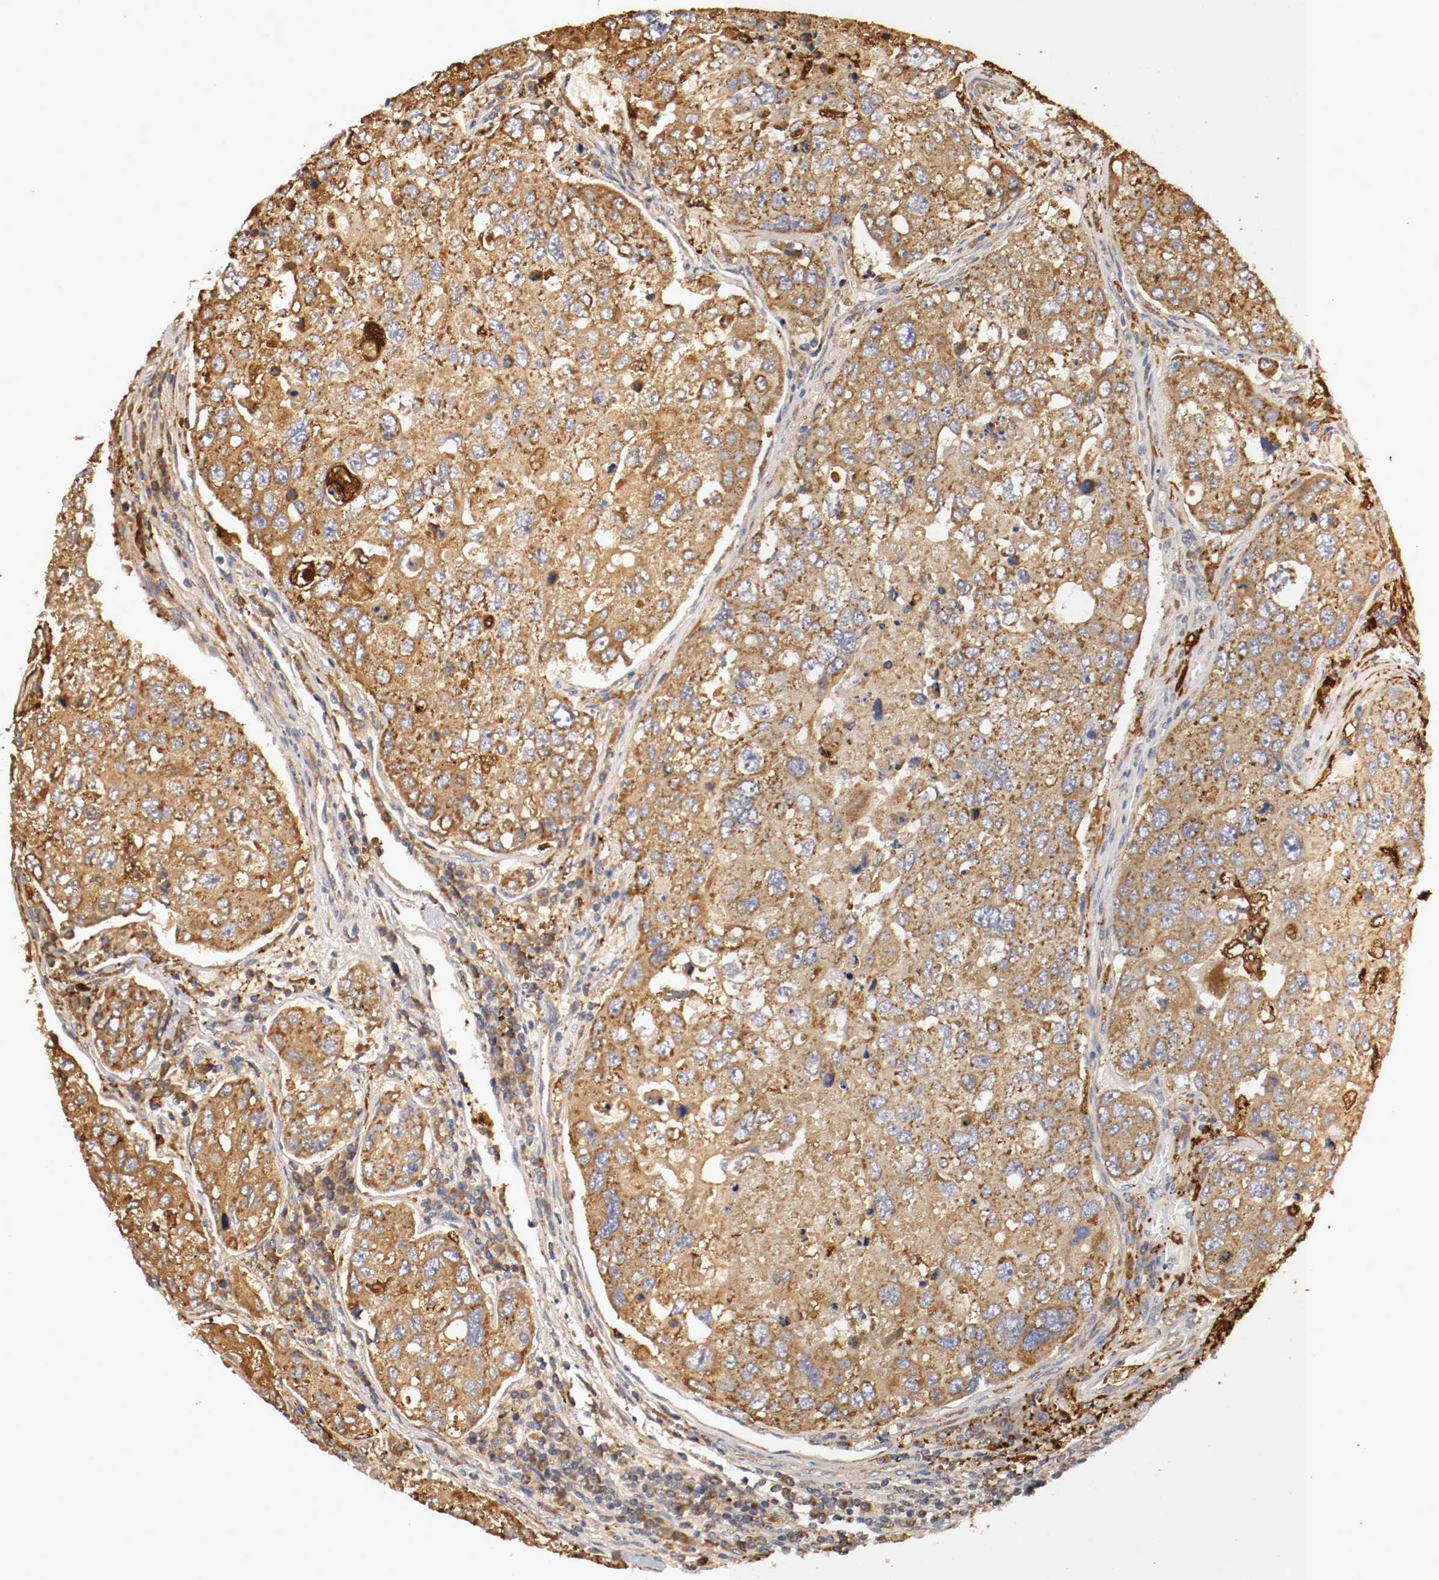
{"staining": {"intensity": "moderate", "quantity": ">75%", "location": "cytoplasmic/membranous"}, "tissue": "urothelial cancer", "cell_type": "Tumor cells", "image_type": "cancer", "snomed": [{"axis": "morphology", "description": "Urothelial carcinoma, High grade"}, {"axis": "topography", "description": "Lymph node"}, {"axis": "topography", "description": "Urinary bladder"}], "caption": "Tumor cells exhibit medium levels of moderate cytoplasmic/membranous staining in about >75% of cells in human urothelial cancer.", "gene": "VEZT", "patient": {"sex": "male", "age": 51}}